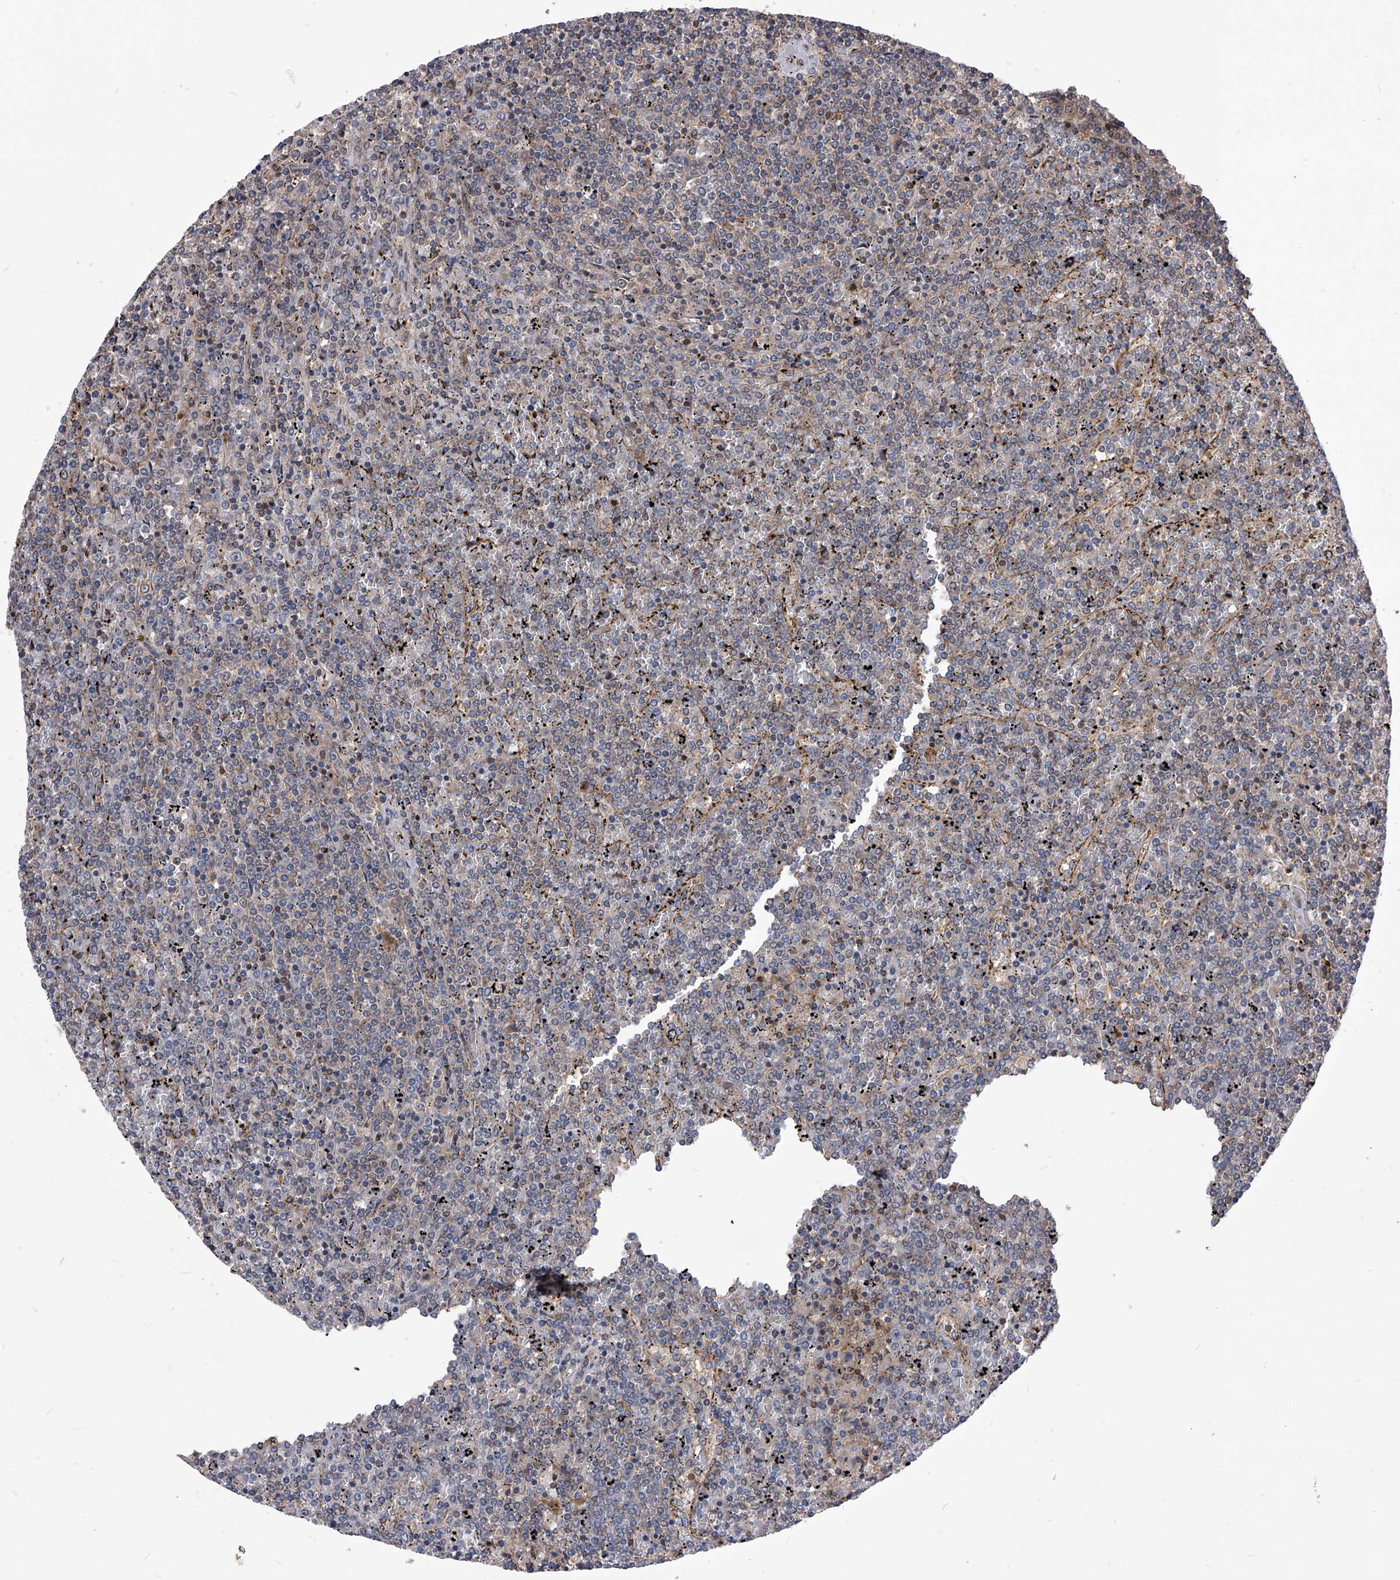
{"staining": {"intensity": "negative", "quantity": "none", "location": "none"}, "tissue": "lymphoma", "cell_type": "Tumor cells", "image_type": "cancer", "snomed": [{"axis": "morphology", "description": "Malignant lymphoma, non-Hodgkin's type, Low grade"}, {"axis": "topography", "description": "Spleen"}], "caption": "An immunohistochemistry (IHC) photomicrograph of lymphoma is shown. There is no staining in tumor cells of lymphoma. Brightfield microscopy of IHC stained with DAB (brown) and hematoxylin (blue), captured at high magnification.", "gene": "CUL7", "patient": {"sex": "female", "age": 19}}